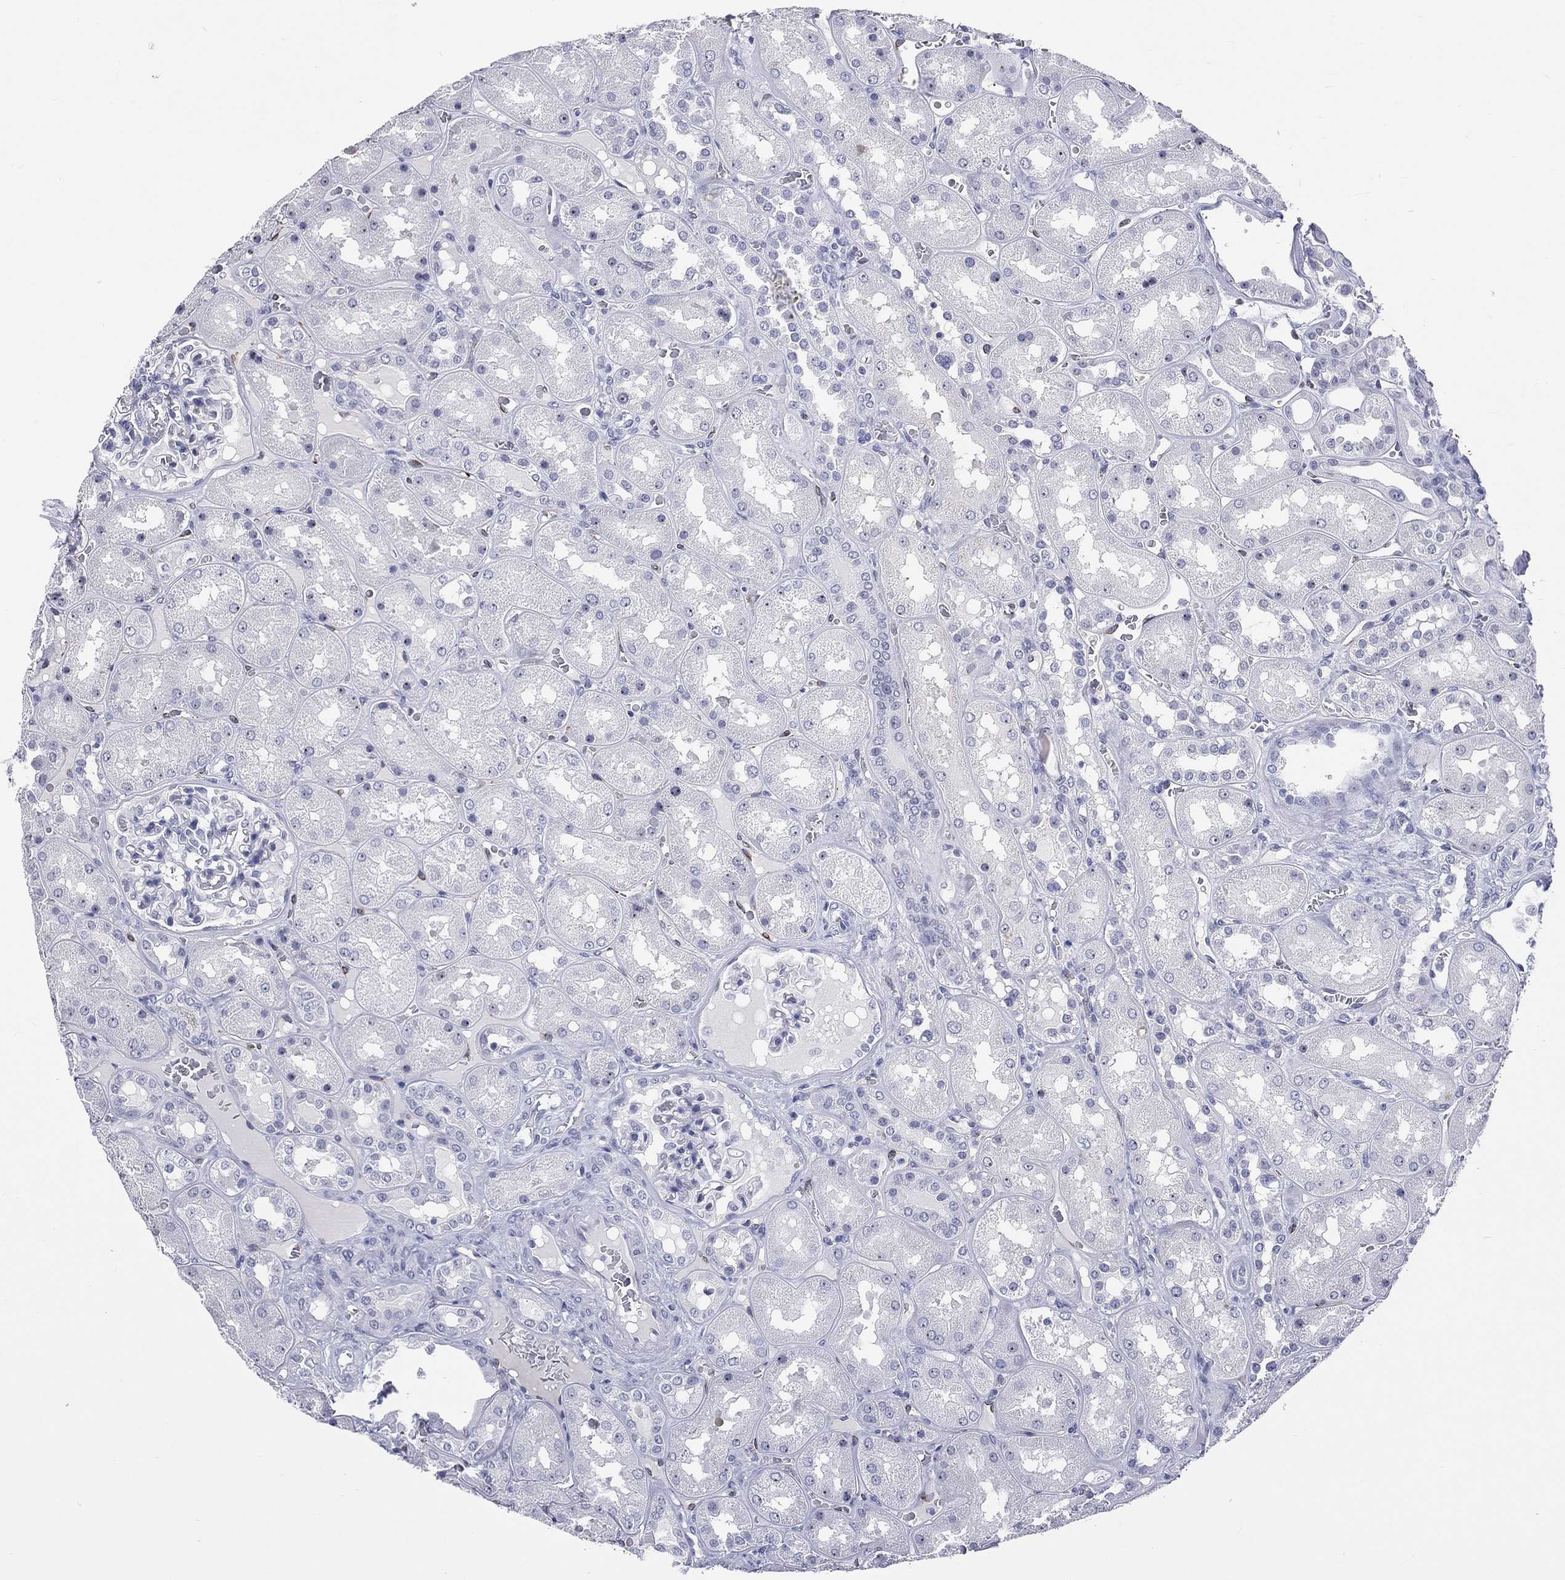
{"staining": {"intensity": "negative", "quantity": "none", "location": "none"}, "tissue": "kidney", "cell_type": "Cells in glomeruli", "image_type": "normal", "snomed": [{"axis": "morphology", "description": "Normal tissue, NOS"}, {"axis": "topography", "description": "Kidney"}], "caption": "Cells in glomeruli show no significant protein expression in unremarkable kidney. (Stains: DAB IHC with hematoxylin counter stain, Microscopy: brightfield microscopy at high magnification).", "gene": "SSX1", "patient": {"sex": "male", "age": 73}}